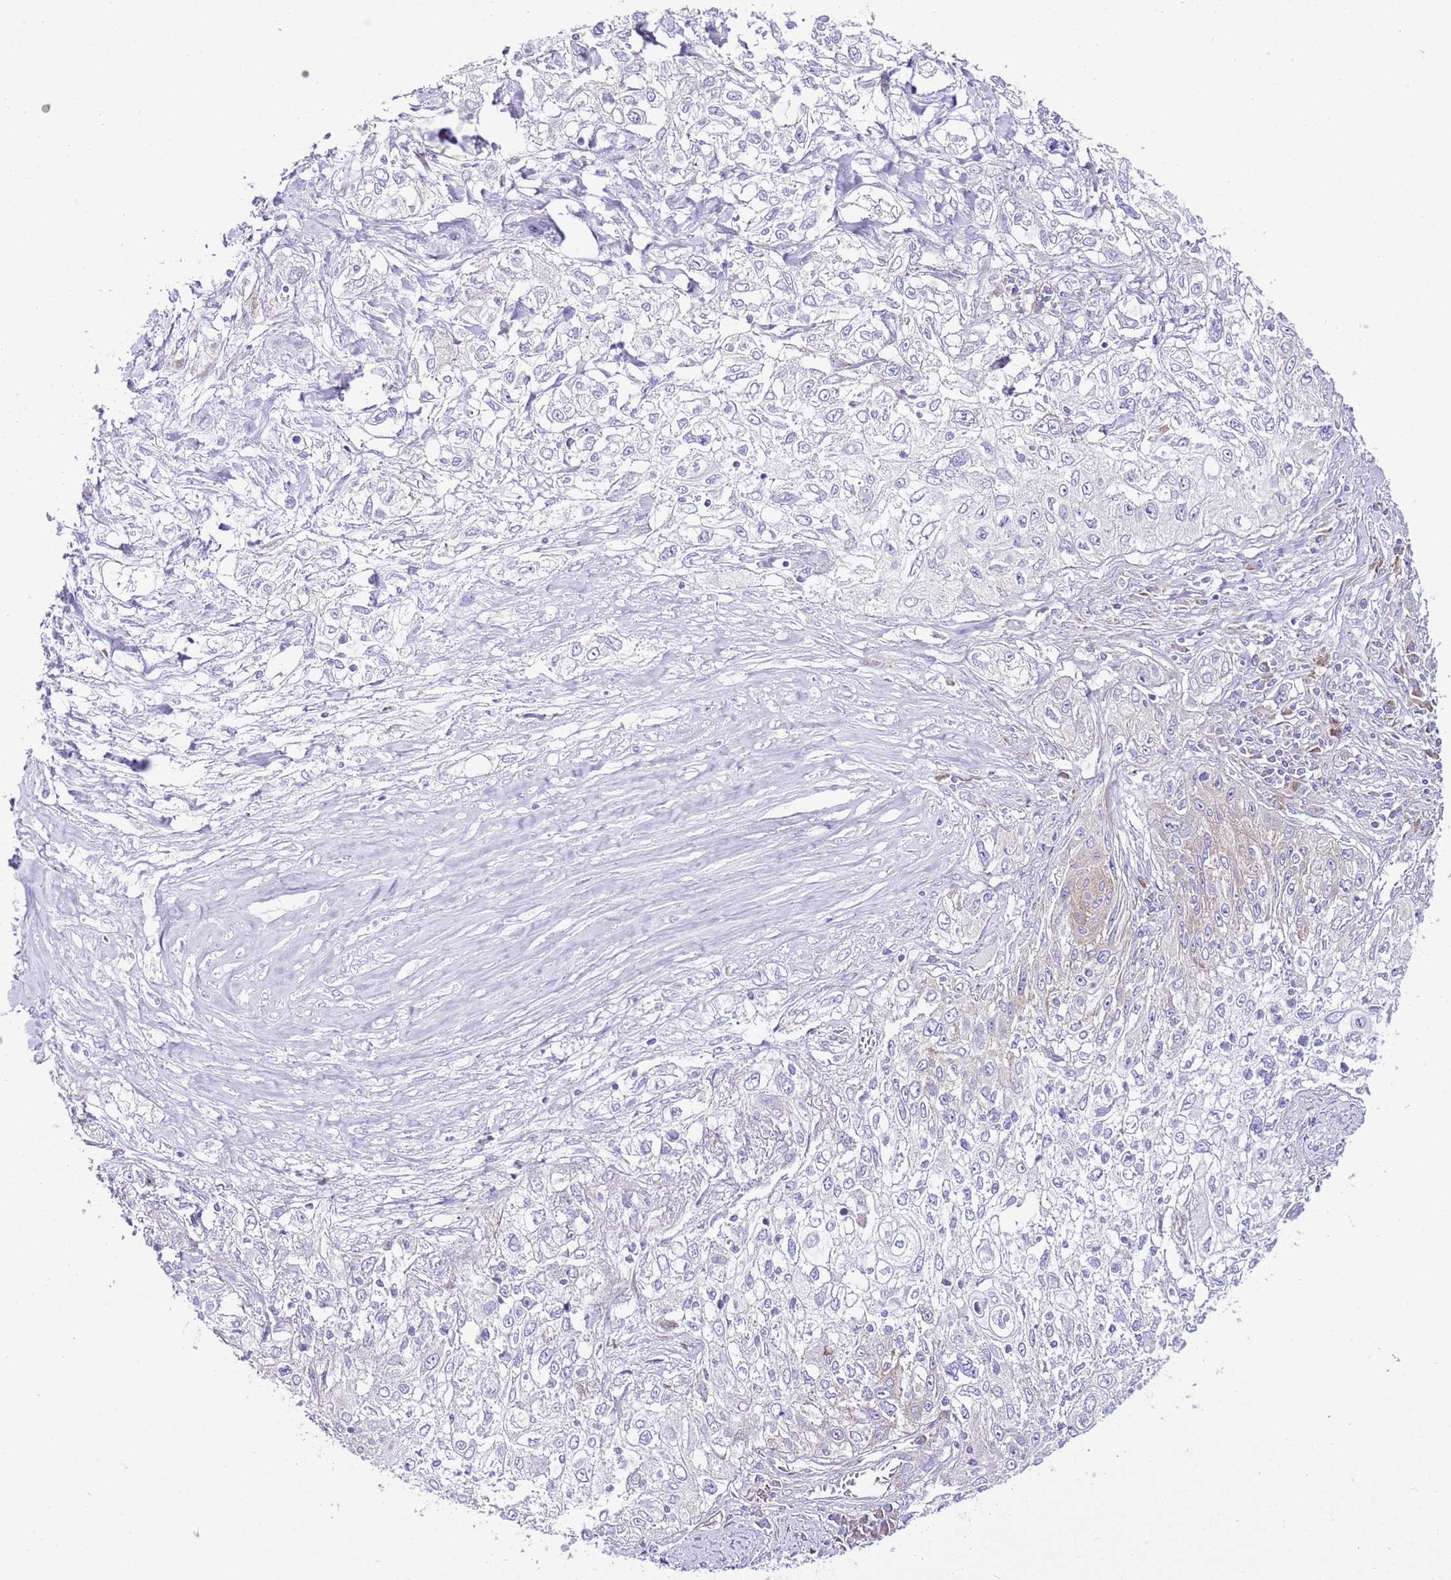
{"staining": {"intensity": "weak", "quantity": "<25%", "location": "cytoplasmic/membranous"}, "tissue": "lung cancer", "cell_type": "Tumor cells", "image_type": "cancer", "snomed": [{"axis": "morphology", "description": "Squamous cell carcinoma, NOS"}, {"axis": "topography", "description": "Lung"}], "caption": "The image exhibits no significant positivity in tumor cells of squamous cell carcinoma (lung).", "gene": "RPS10", "patient": {"sex": "female", "age": 69}}